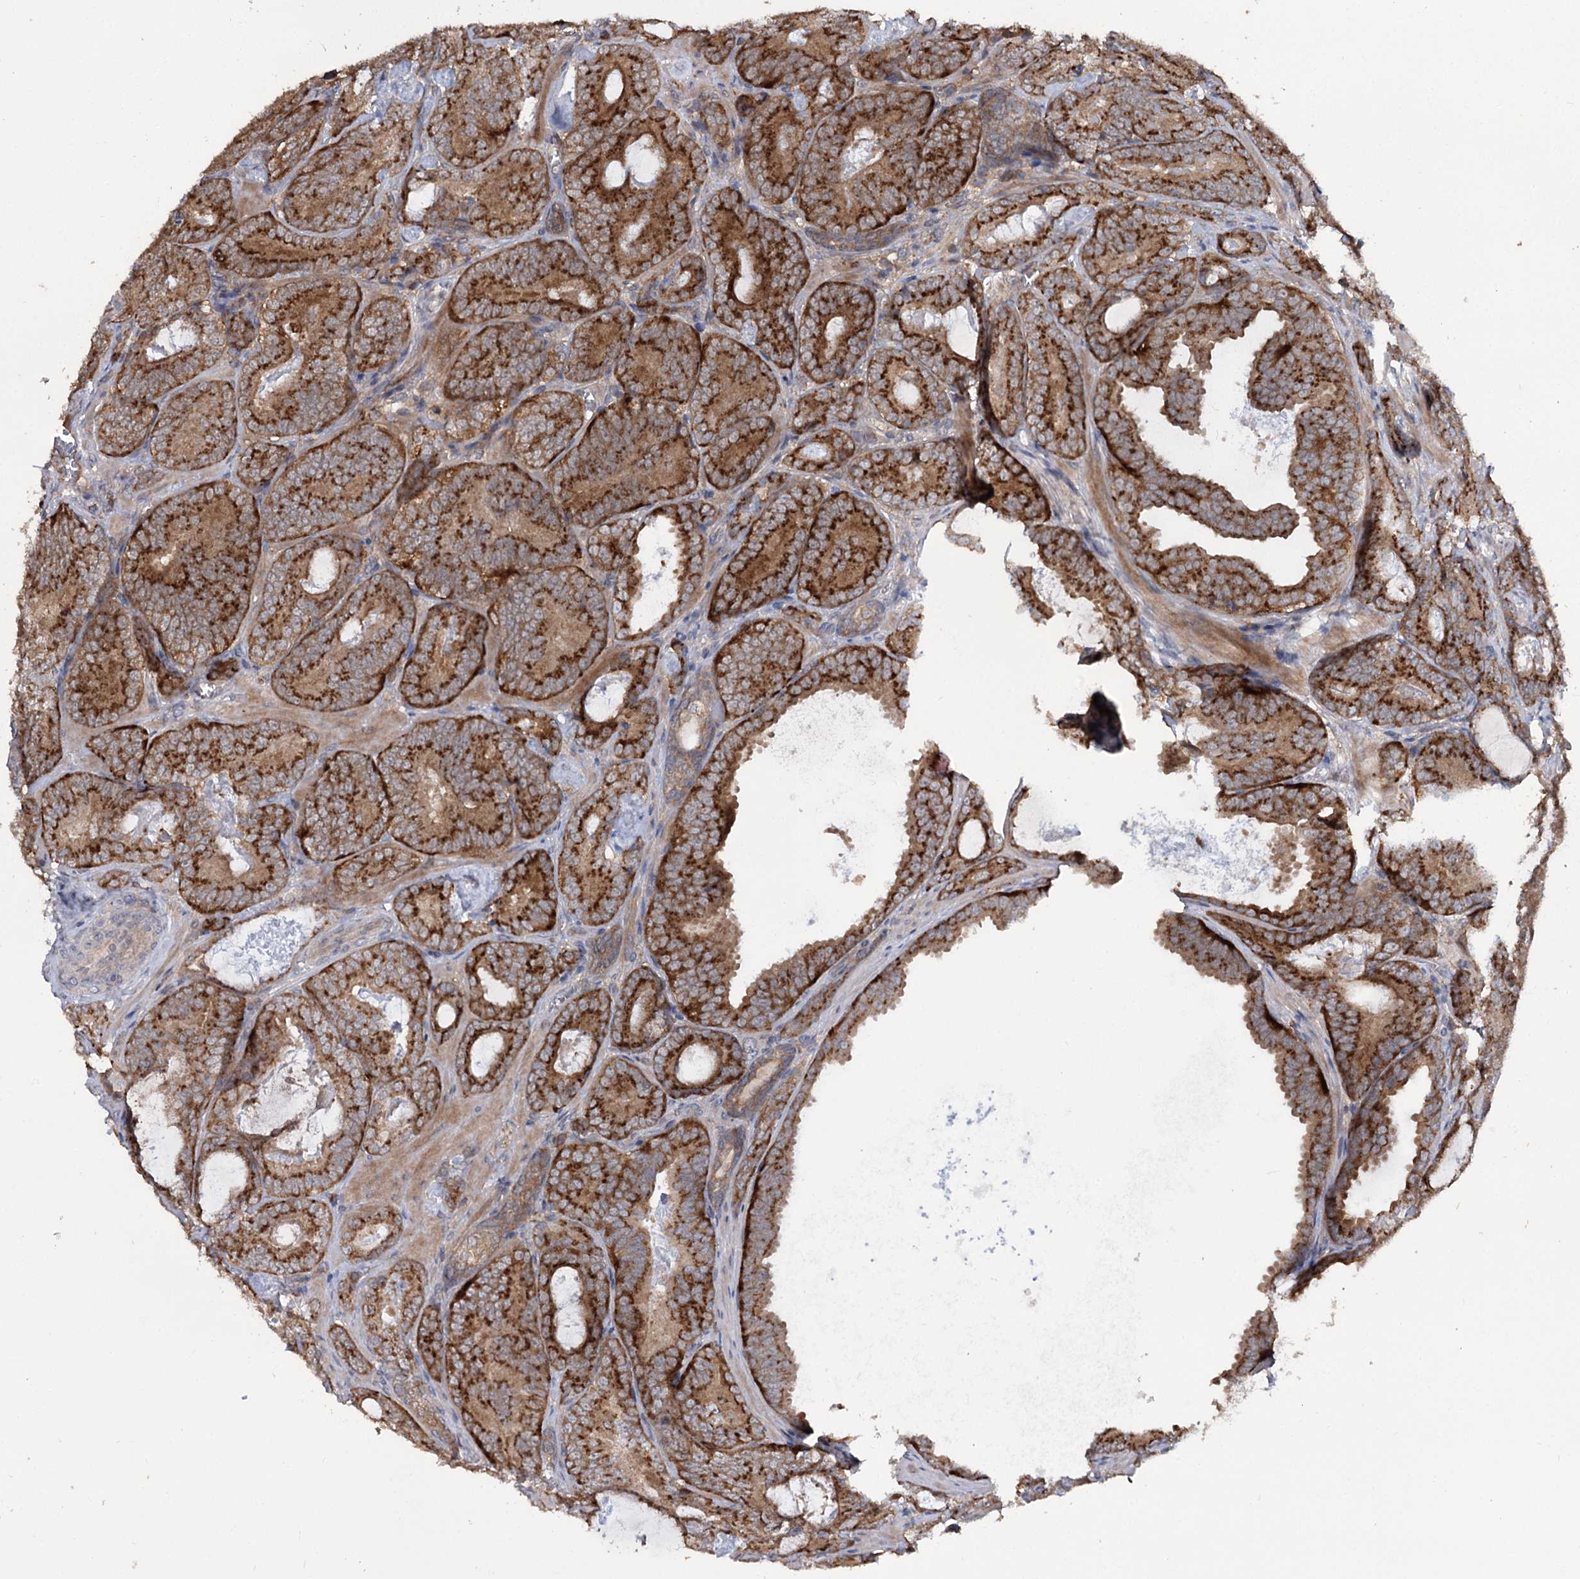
{"staining": {"intensity": "strong", "quantity": ">75%", "location": "cytoplasmic/membranous"}, "tissue": "prostate cancer", "cell_type": "Tumor cells", "image_type": "cancer", "snomed": [{"axis": "morphology", "description": "Adenocarcinoma, Low grade"}, {"axis": "topography", "description": "Prostate"}], "caption": "High-power microscopy captured an immunohistochemistry micrograph of prostate cancer, revealing strong cytoplasmic/membranous expression in about >75% of tumor cells. Using DAB (brown) and hematoxylin (blue) stains, captured at high magnification using brightfield microscopy.", "gene": "STX6", "patient": {"sex": "male", "age": 60}}